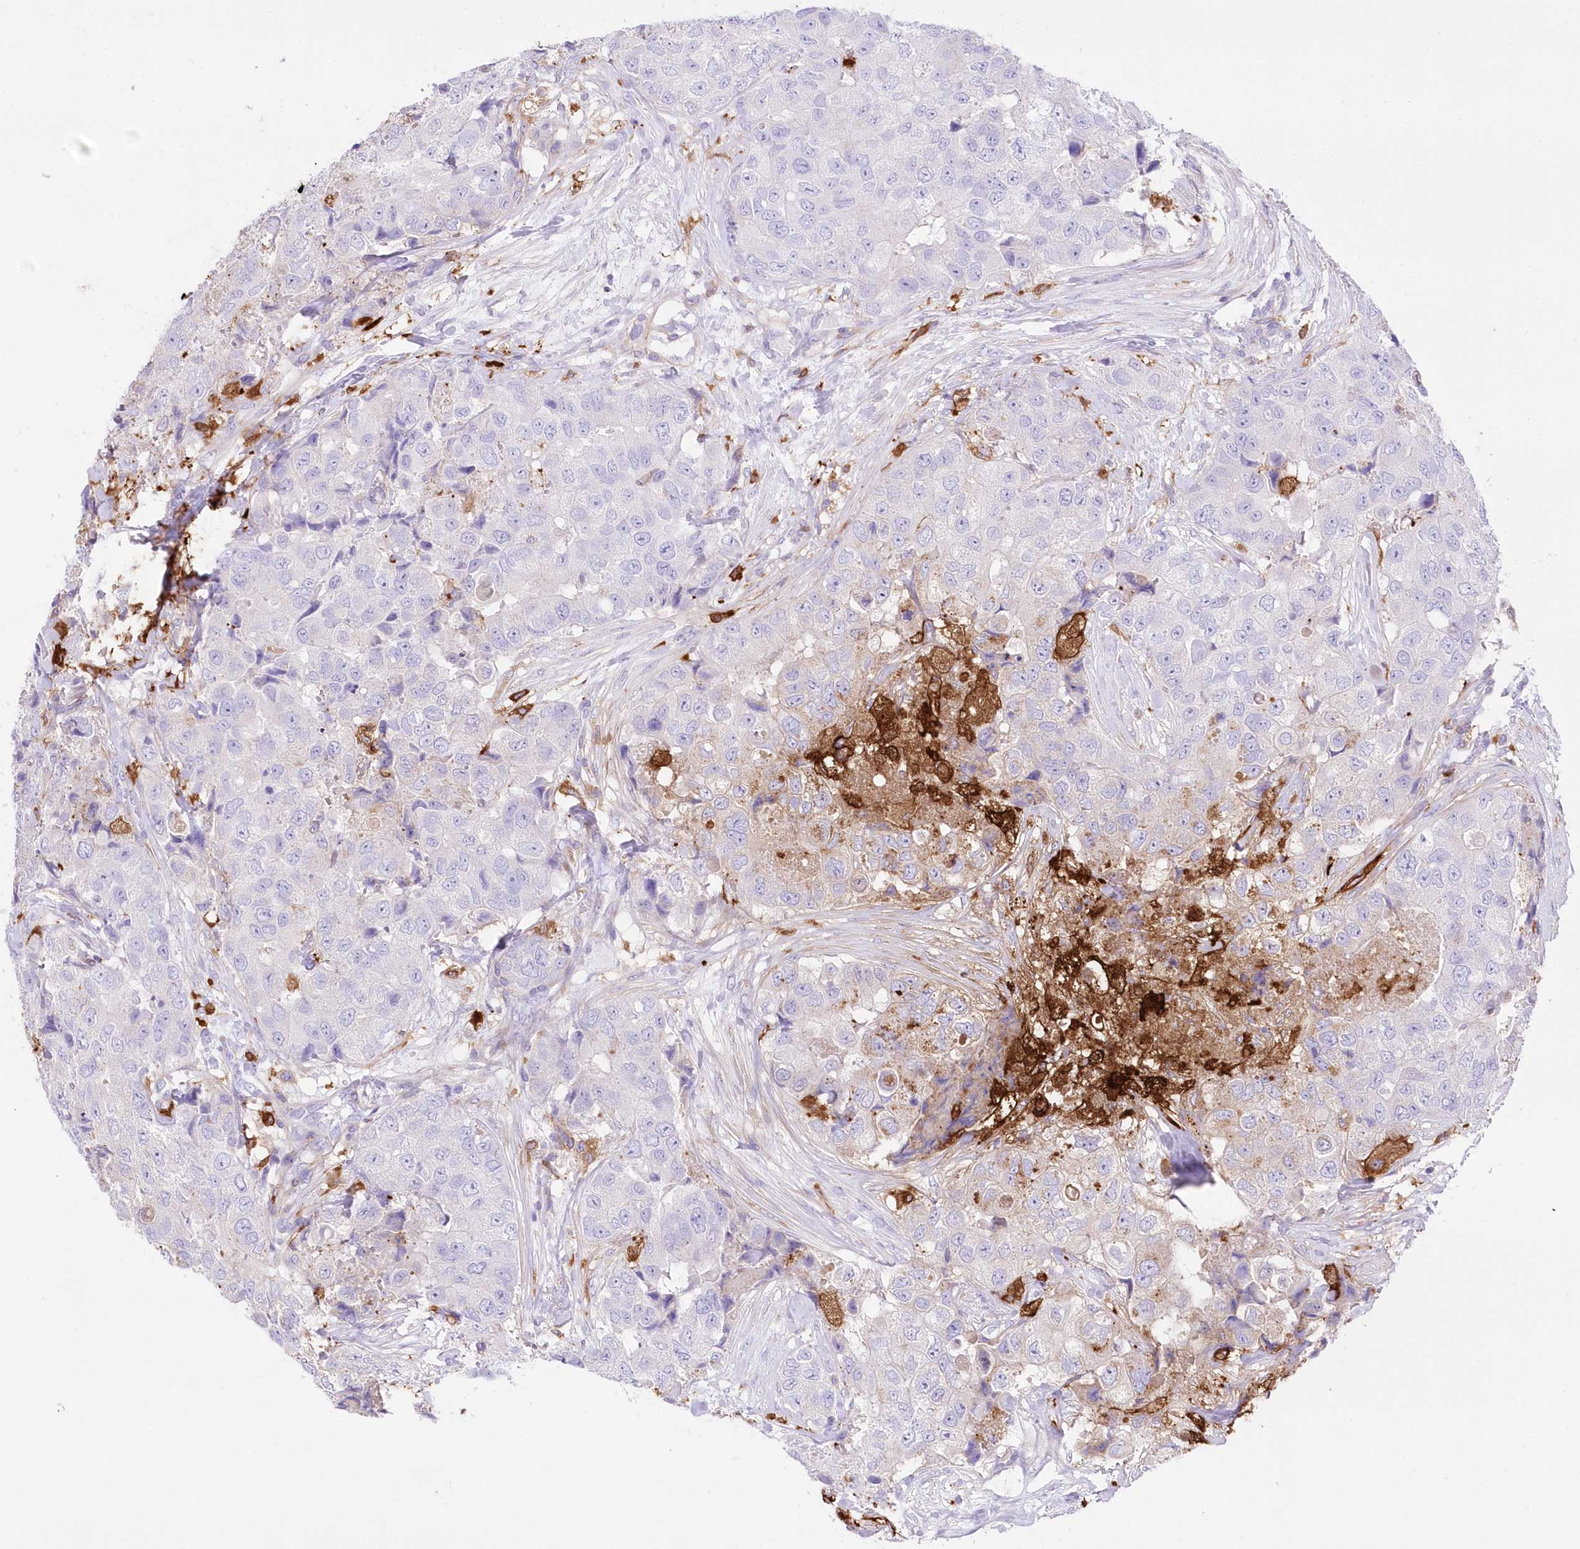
{"staining": {"intensity": "negative", "quantity": "none", "location": "none"}, "tissue": "breast cancer", "cell_type": "Tumor cells", "image_type": "cancer", "snomed": [{"axis": "morphology", "description": "Duct carcinoma"}, {"axis": "topography", "description": "Breast"}], "caption": "High power microscopy image of an immunohistochemistry (IHC) histopathology image of breast cancer, revealing no significant staining in tumor cells.", "gene": "DNAJC19", "patient": {"sex": "female", "age": 62}}